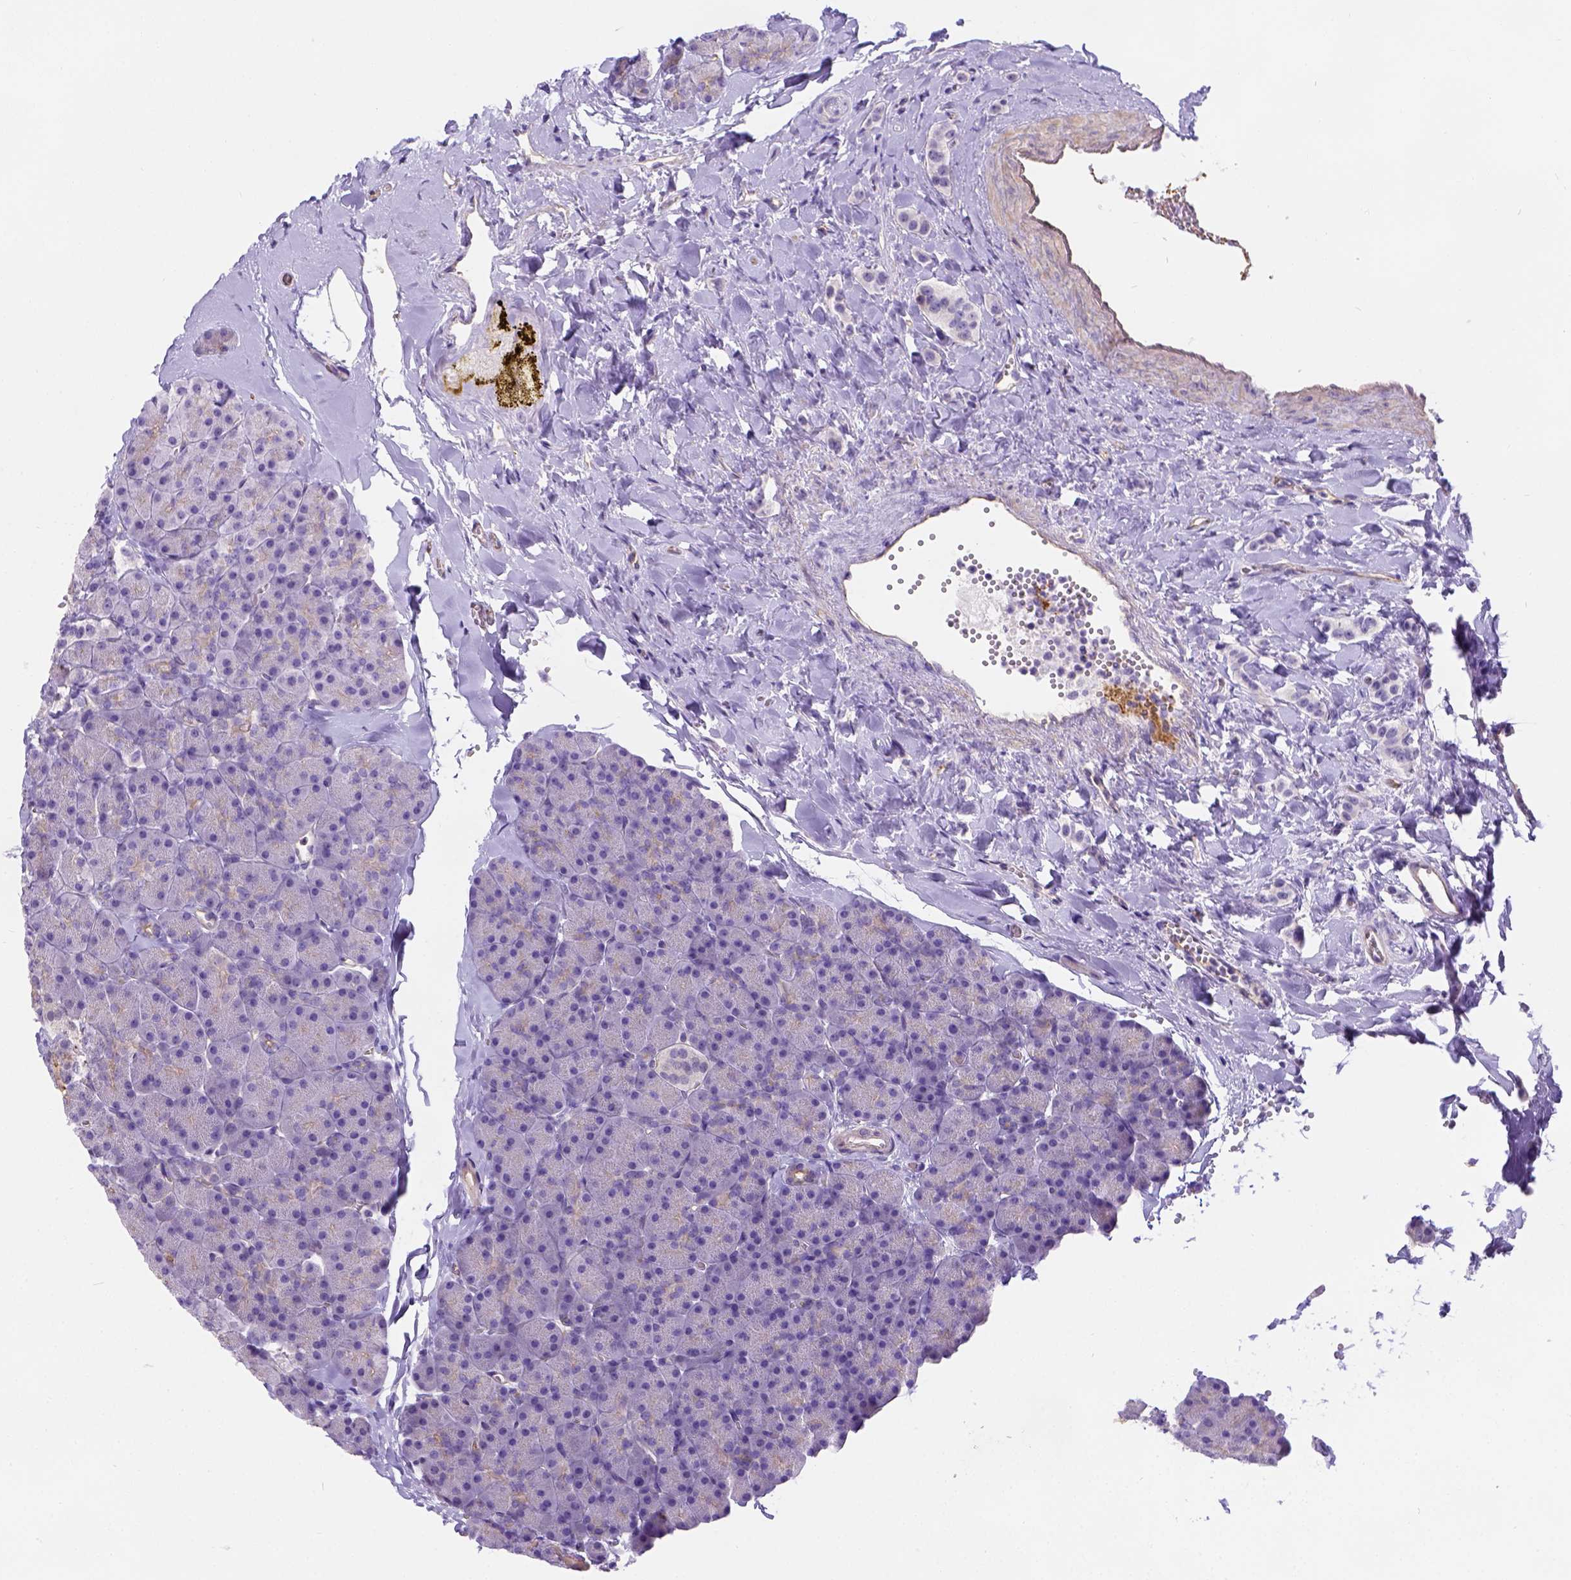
{"staining": {"intensity": "negative", "quantity": "none", "location": "none"}, "tissue": "carcinoid", "cell_type": "Tumor cells", "image_type": "cancer", "snomed": [{"axis": "morphology", "description": "Normal tissue, NOS"}, {"axis": "morphology", "description": "Carcinoid, malignant, NOS"}, {"axis": "topography", "description": "Pancreas"}], "caption": "This histopathology image is of carcinoid stained with IHC to label a protein in brown with the nuclei are counter-stained blue. There is no staining in tumor cells.", "gene": "PHF7", "patient": {"sex": "male", "age": 36}}